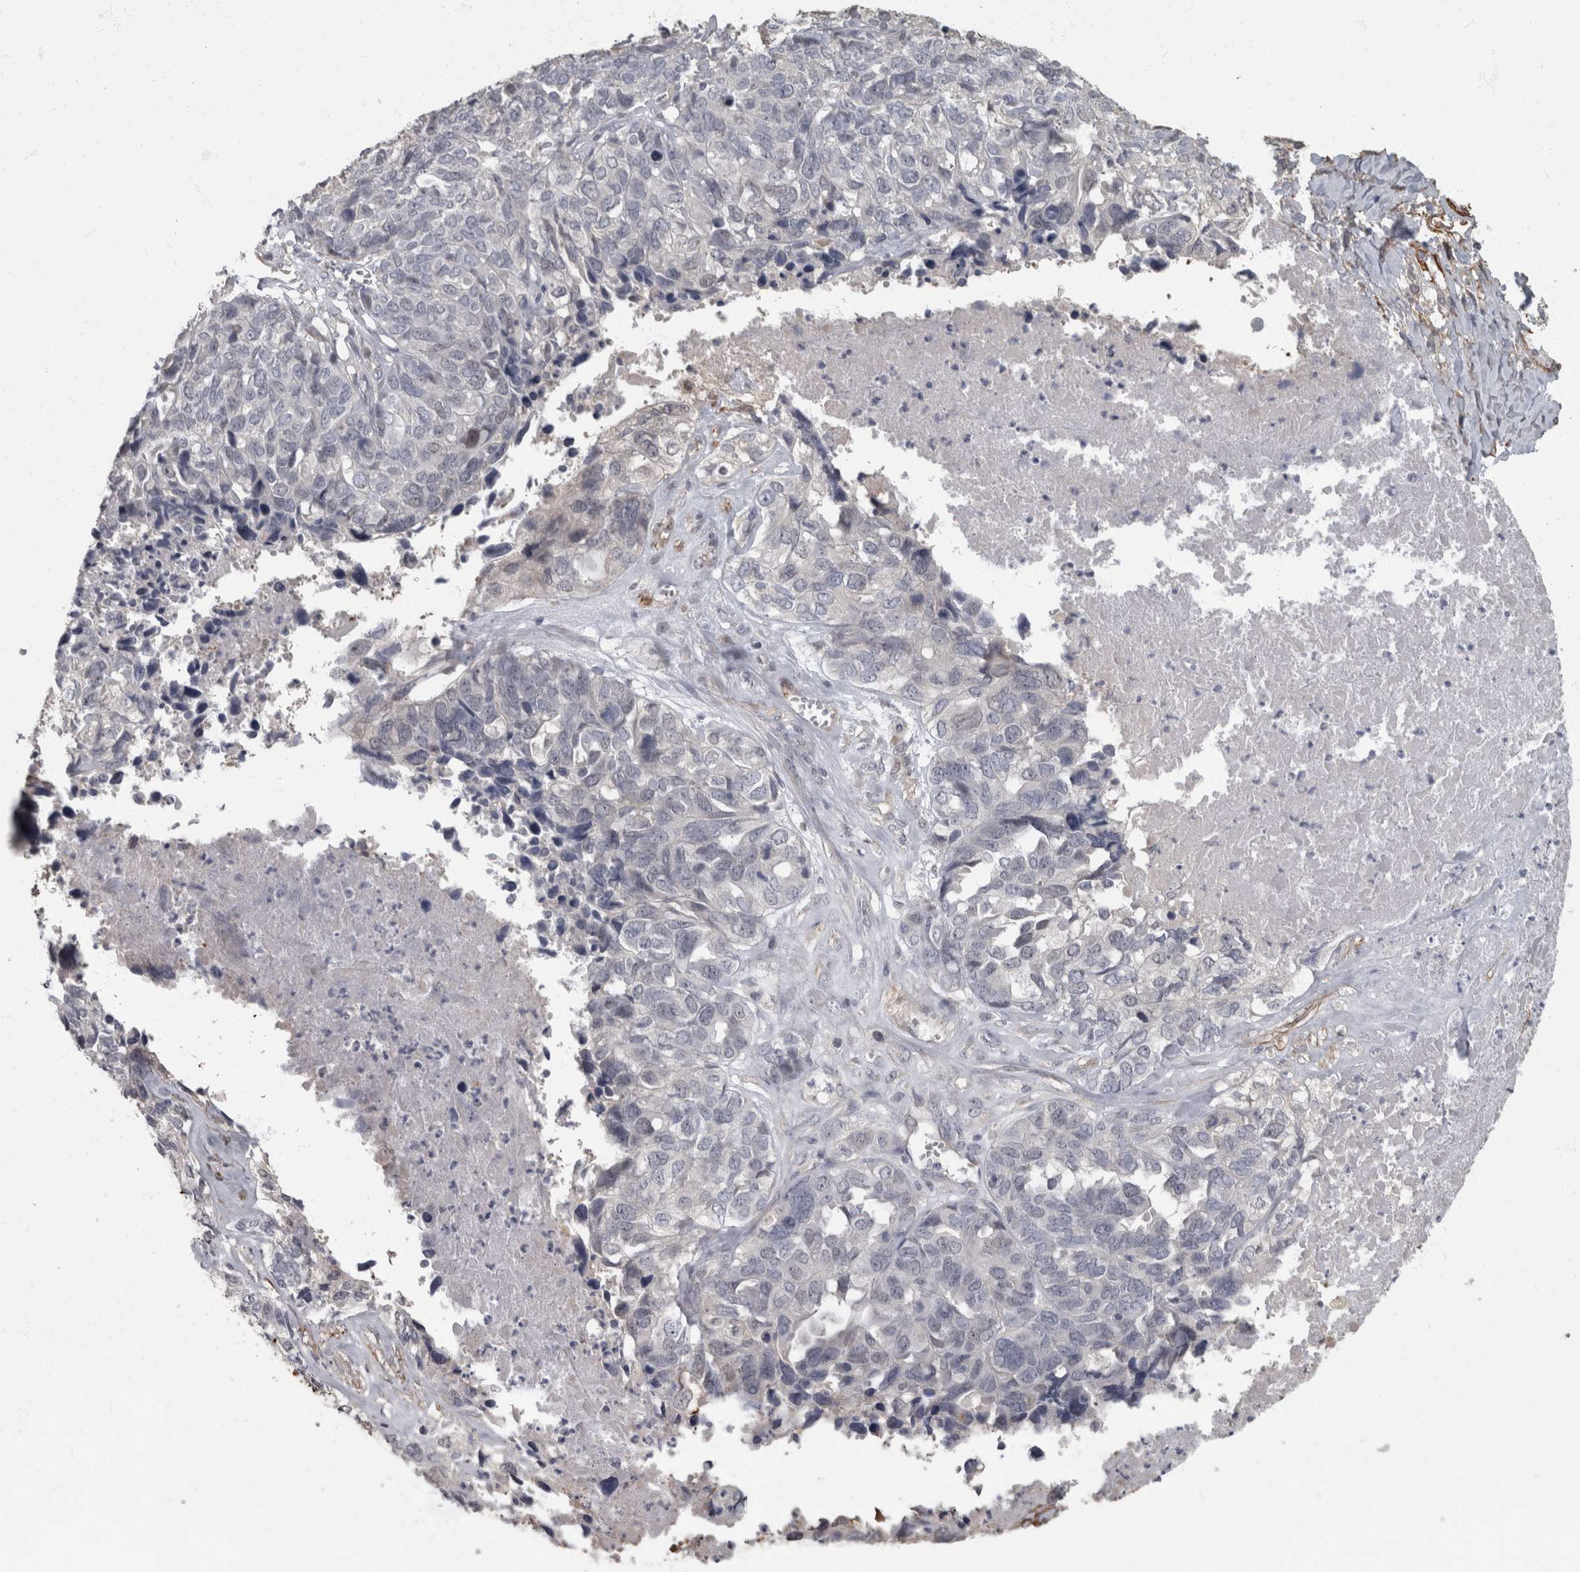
{"staining": {"intensity": "negative", "quantity": "none", "location": "none"}, "tissue": "ovarian cancer", "cell_type": "Tumor cells", "image_type": "cancer", "snomed": [{"axis": "morphology", "description": "Cystadenocarcinoma, serous, NOS"}, {"axis": "topography", "description": "Ovary"}], "caption": "This is an immunohistochemistry (IHC) image of ovarian cancer. There is no positivity in tumor cells.", "gene": "MASTL", "patient": {"sex": "female", "age": 79}}